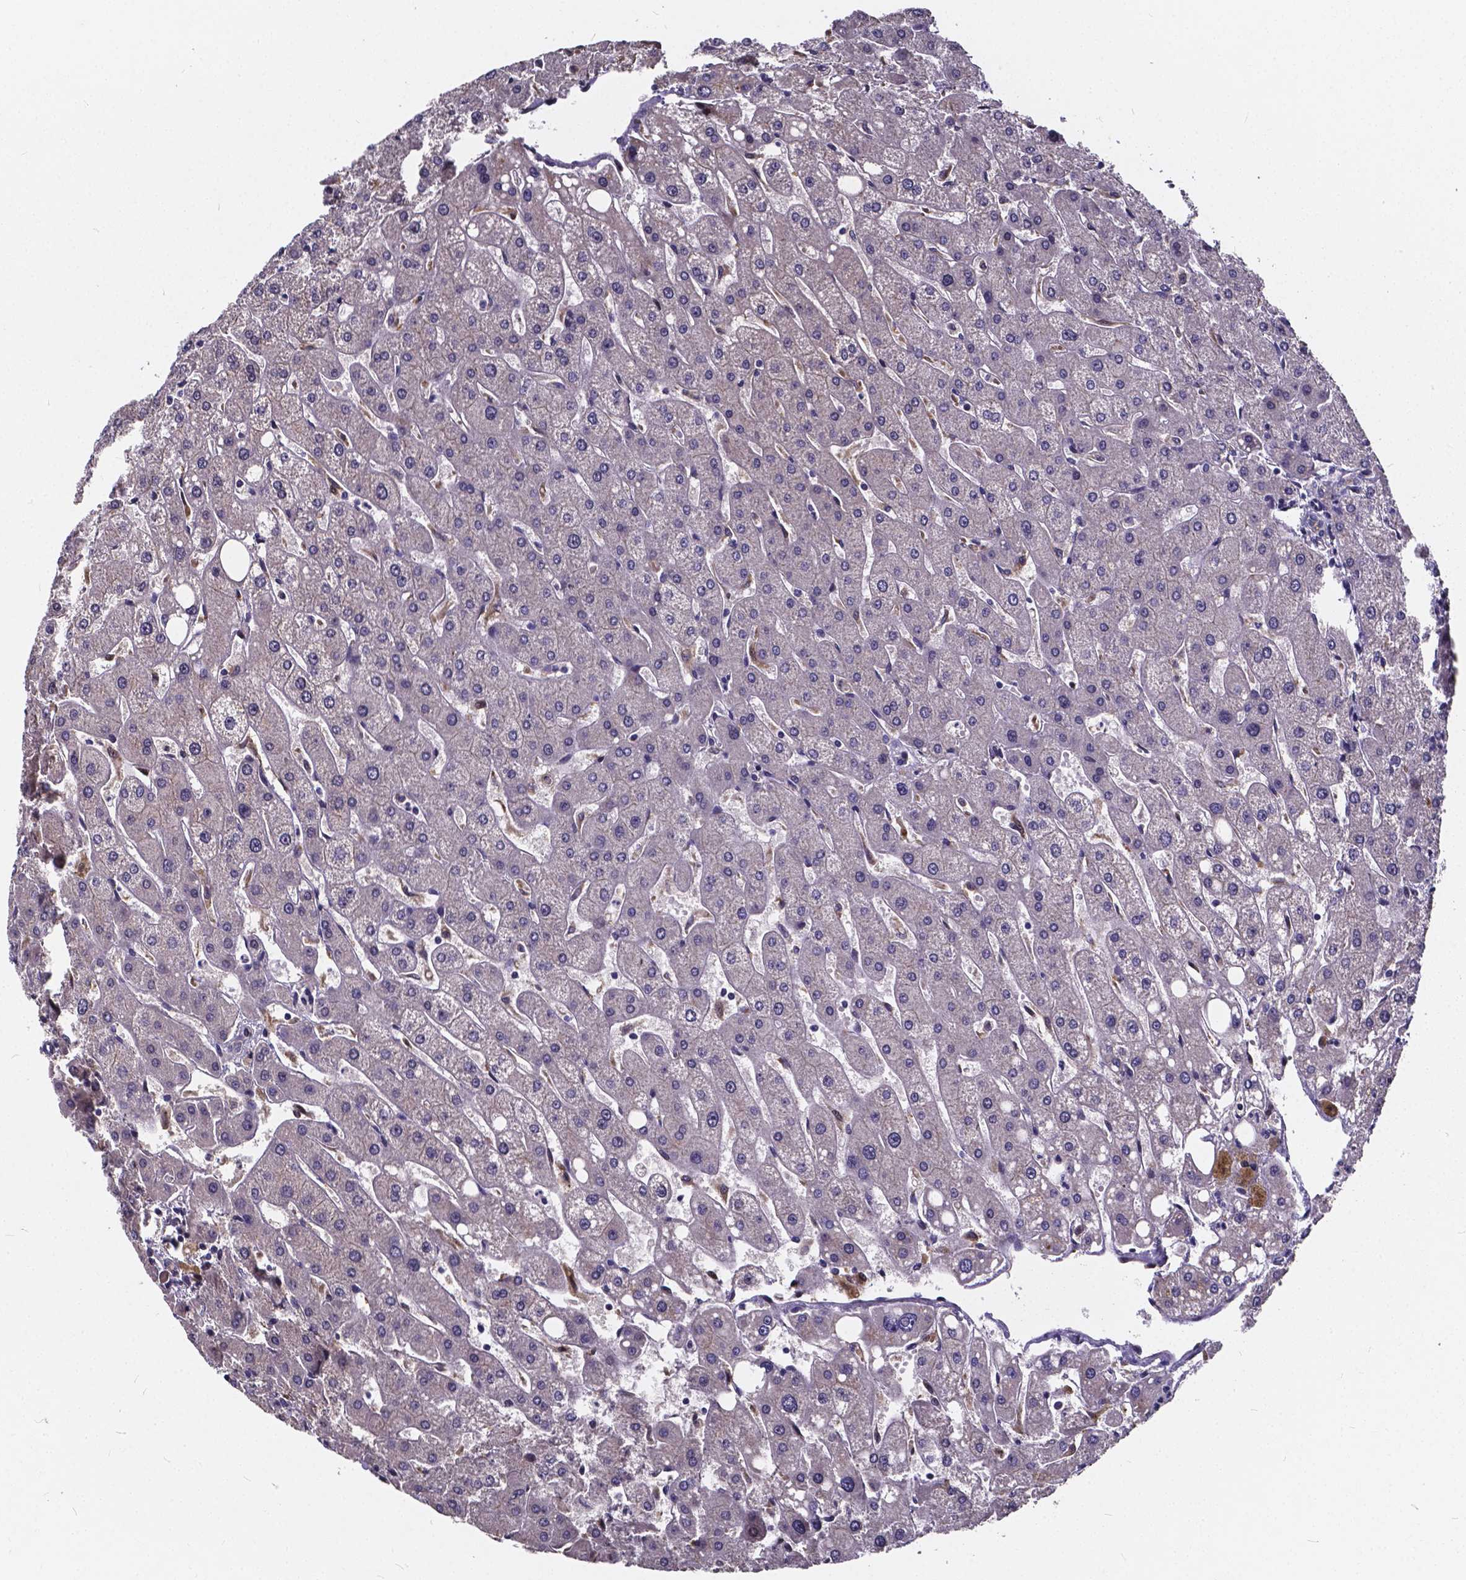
{"staining": {"intensity": "negative", "quantity": "none", "location": "none"}, "tissue": "liver", "cell_type": "Cholangiocytes", "image_type": "normal", "snomed": [{"axis": "morphology", "description": "Normal tissue, NOS"}, {"axis": "topography", "description": "Liver"}], "caption": "Immunohistochemistry (IHC) histopathology image of unremarkable human liver stained for a protein (brown), which displays no positivity in cholangiocytes. Brightfield microscopy of IHC stained with DAB (brown) and hematoxylin (blue), captured at high magnification.", "gene": "SOWAHA", "patient": {"sex": "male", "age": 67}}